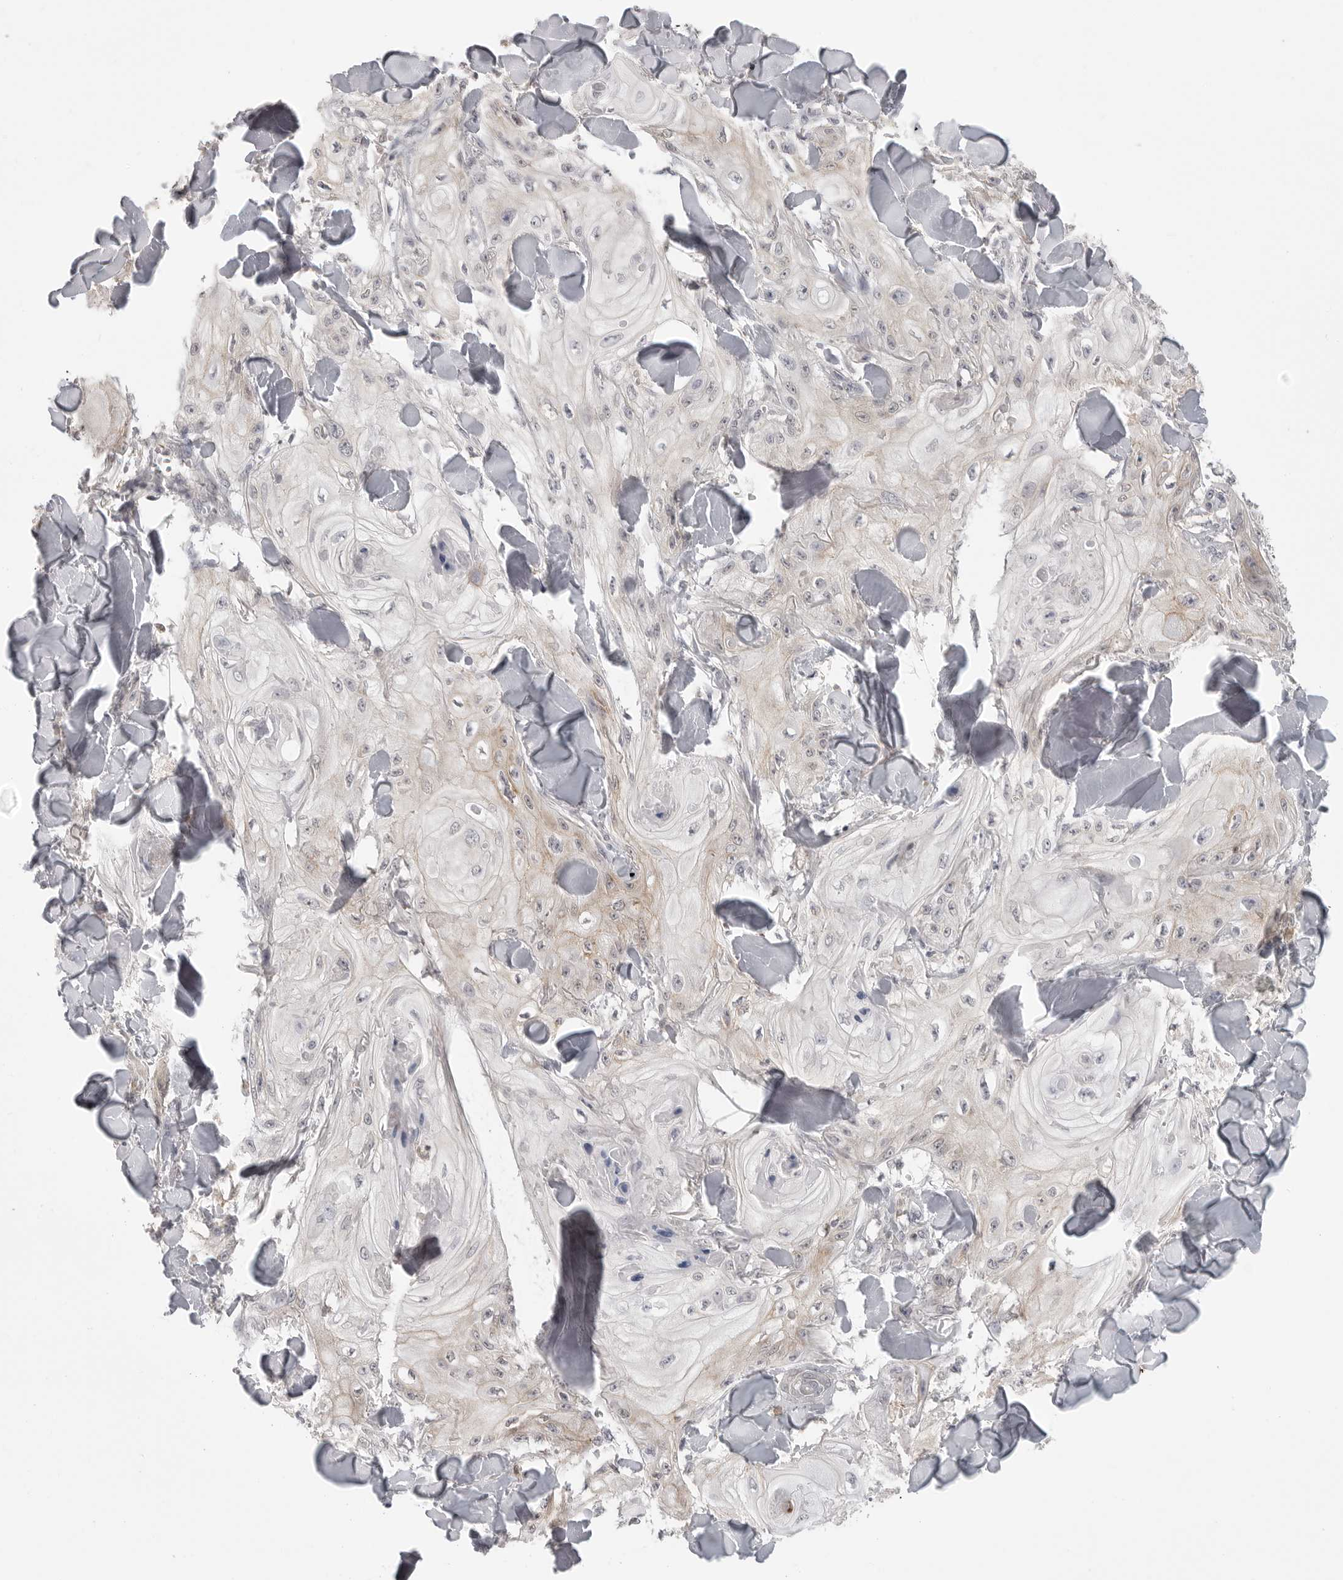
{"staining": {"intensity": "weak", "quantity": "25%-75%", "location": "cytoplasmic/membranous"}, "tissue": "skin cancer", "cell_type": "Tumor cells", "image_type": "cancer", "snomed": [{"axis": "morphology", "description": "Squamous cell carcinoma, NOS"}, {"axis": "topography", "description": "Skin"}], "caption": "Protein staining of skin cancer (squamous cell carcinoma) tissue shows weak cytoplasmic/membranous staining in about 25%-75% of tumor cells. Immunohistochemistry (ihc) stains the protein in brown and the nuclei are stained blue.", "gene": "IFNGR1", "patient": {"sex": "male", "age": 74}}